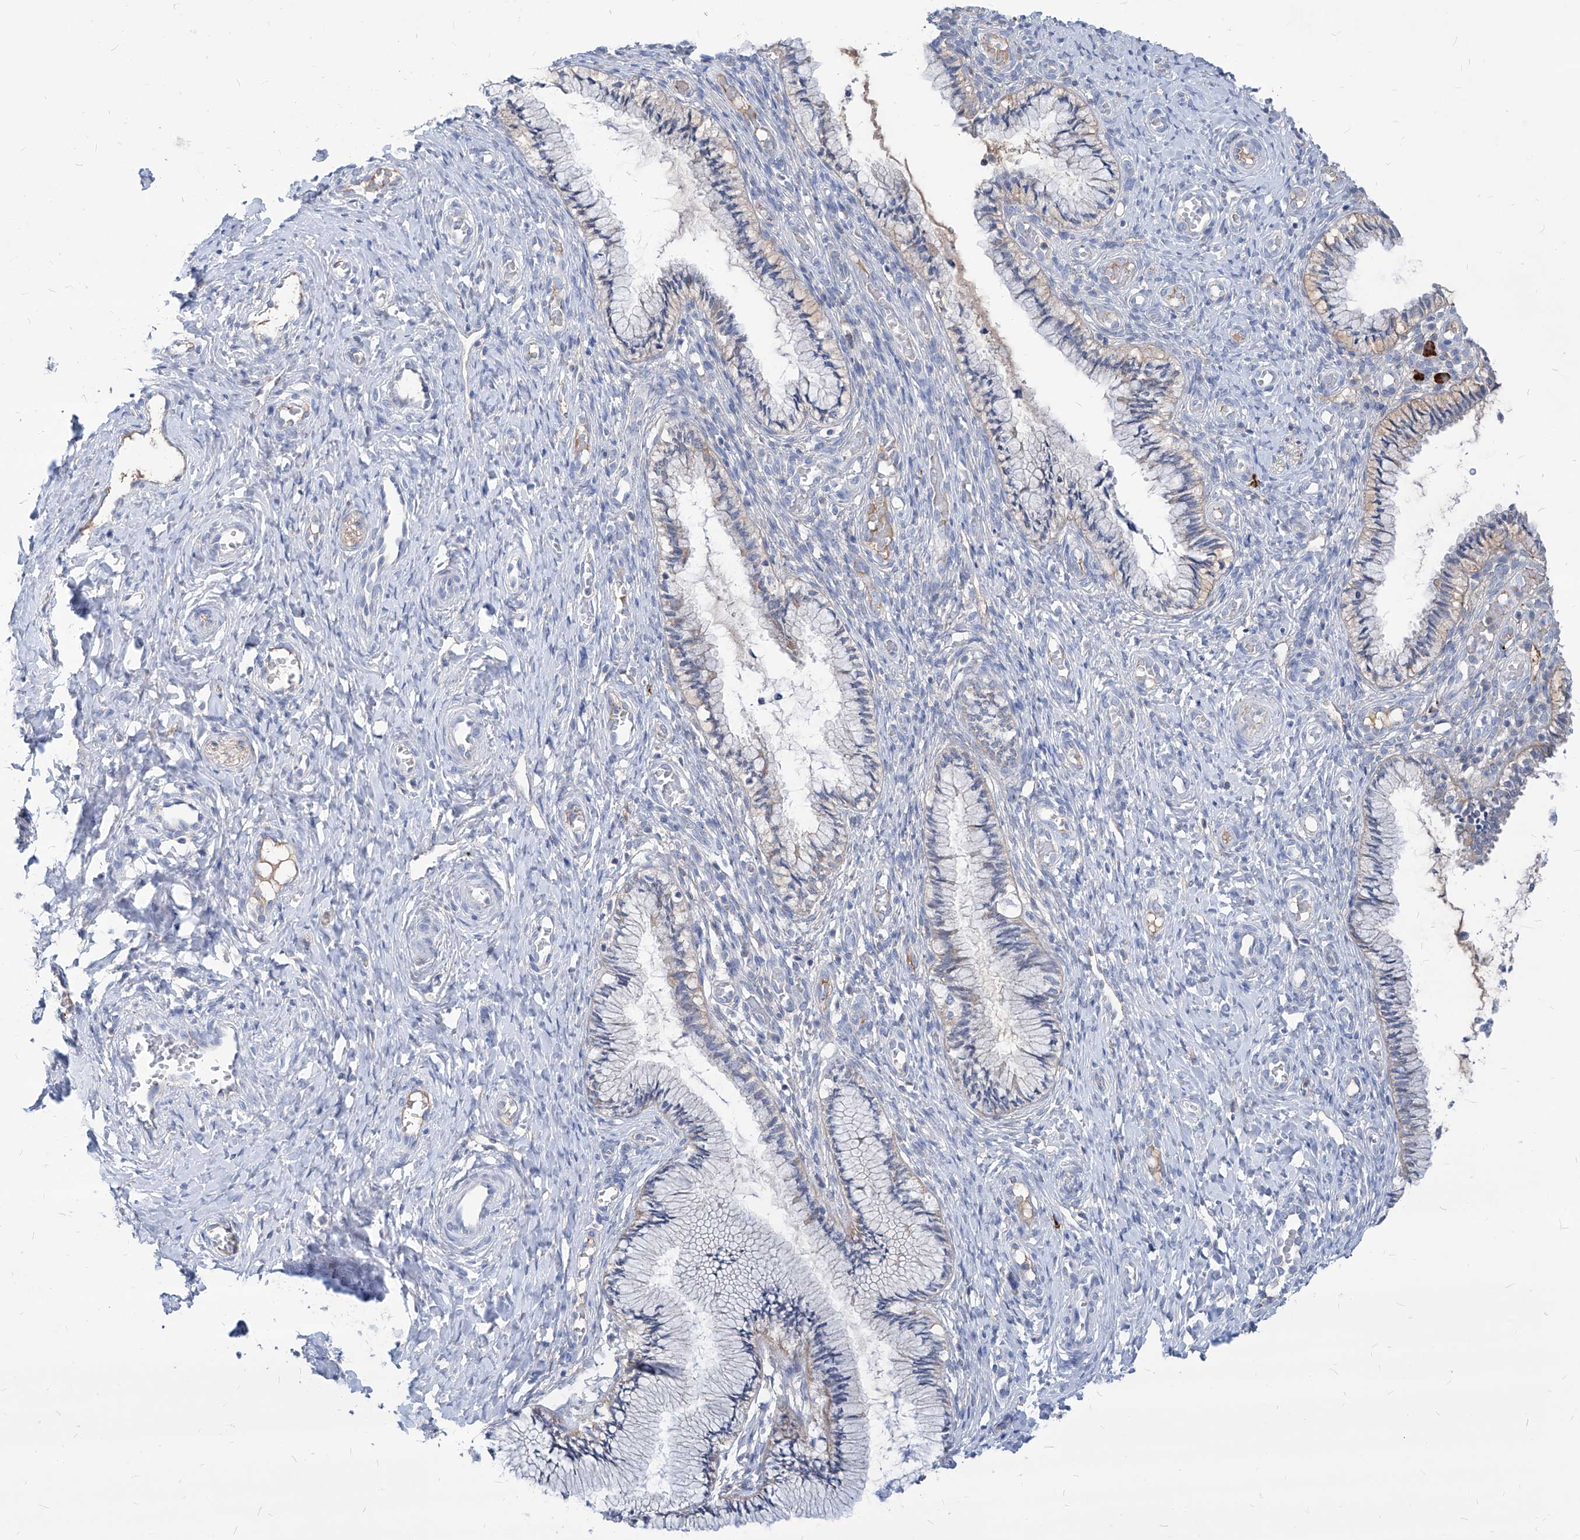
{"staining": {"intensity": "negative", "quantity": "none", "location": "none"}, "tissue": "cervix", "cell_type": "Glandular cells", "image_type": "normal", "snomed": [{"axis": "morphology", "description": "Normal tissue, NOS"}, {"axis": "topography", "description": "Cervix"}], "caption": "Unremarkable cervix was stained to show a protein in brown. There is no significant staining in glandular cells. Brightfield microscopy of immunohistochemistry (IHC) stained with DAB (3,3'-diaminobenzidine) (brown) and hematoxylin (blue), captured at high magnification.", "gene": "AKAP10", "patient": {"sex": "female", "age": 27}}